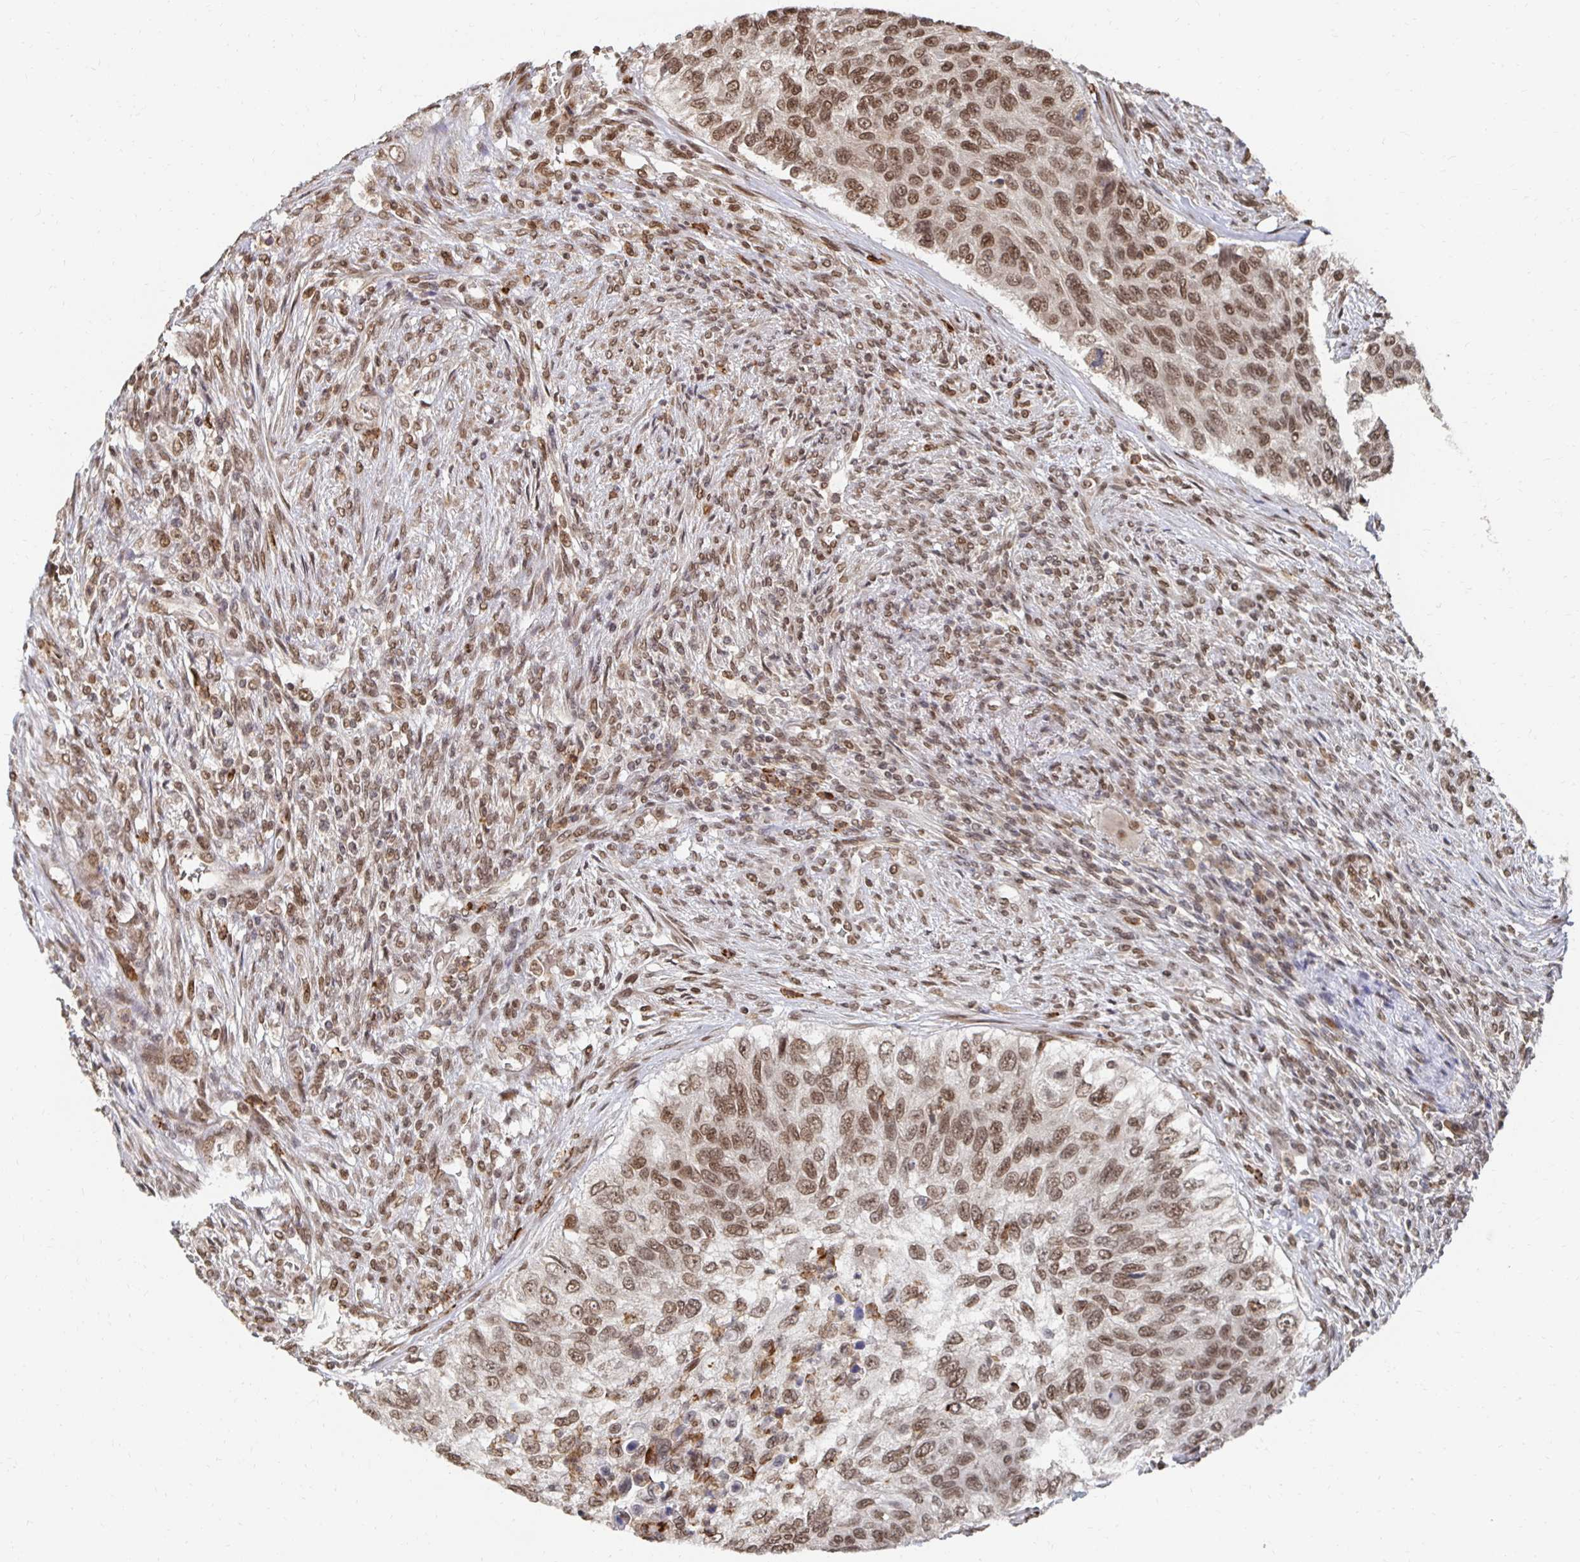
{"staining": {"intensity": "moderate", "quantity": ">75%", "location": "nuclear"}, "tissue": "urothelial cancer", "cell_type": "Tumor cells", "image_type": "cancer", "snomed": [{"axis": "morphology", "description": "Urothelial carcinoma, High grade"}, {"axis": "topography", "description": "Urinary bladder"}], "caption": "A micrograph of human high-grade urothelial carcinoma stained for a protein shows moderate nuclear brown staining in tumor cells.", "gene": "GTF3C6", "patient": {"sex": "female", "age": 60}}